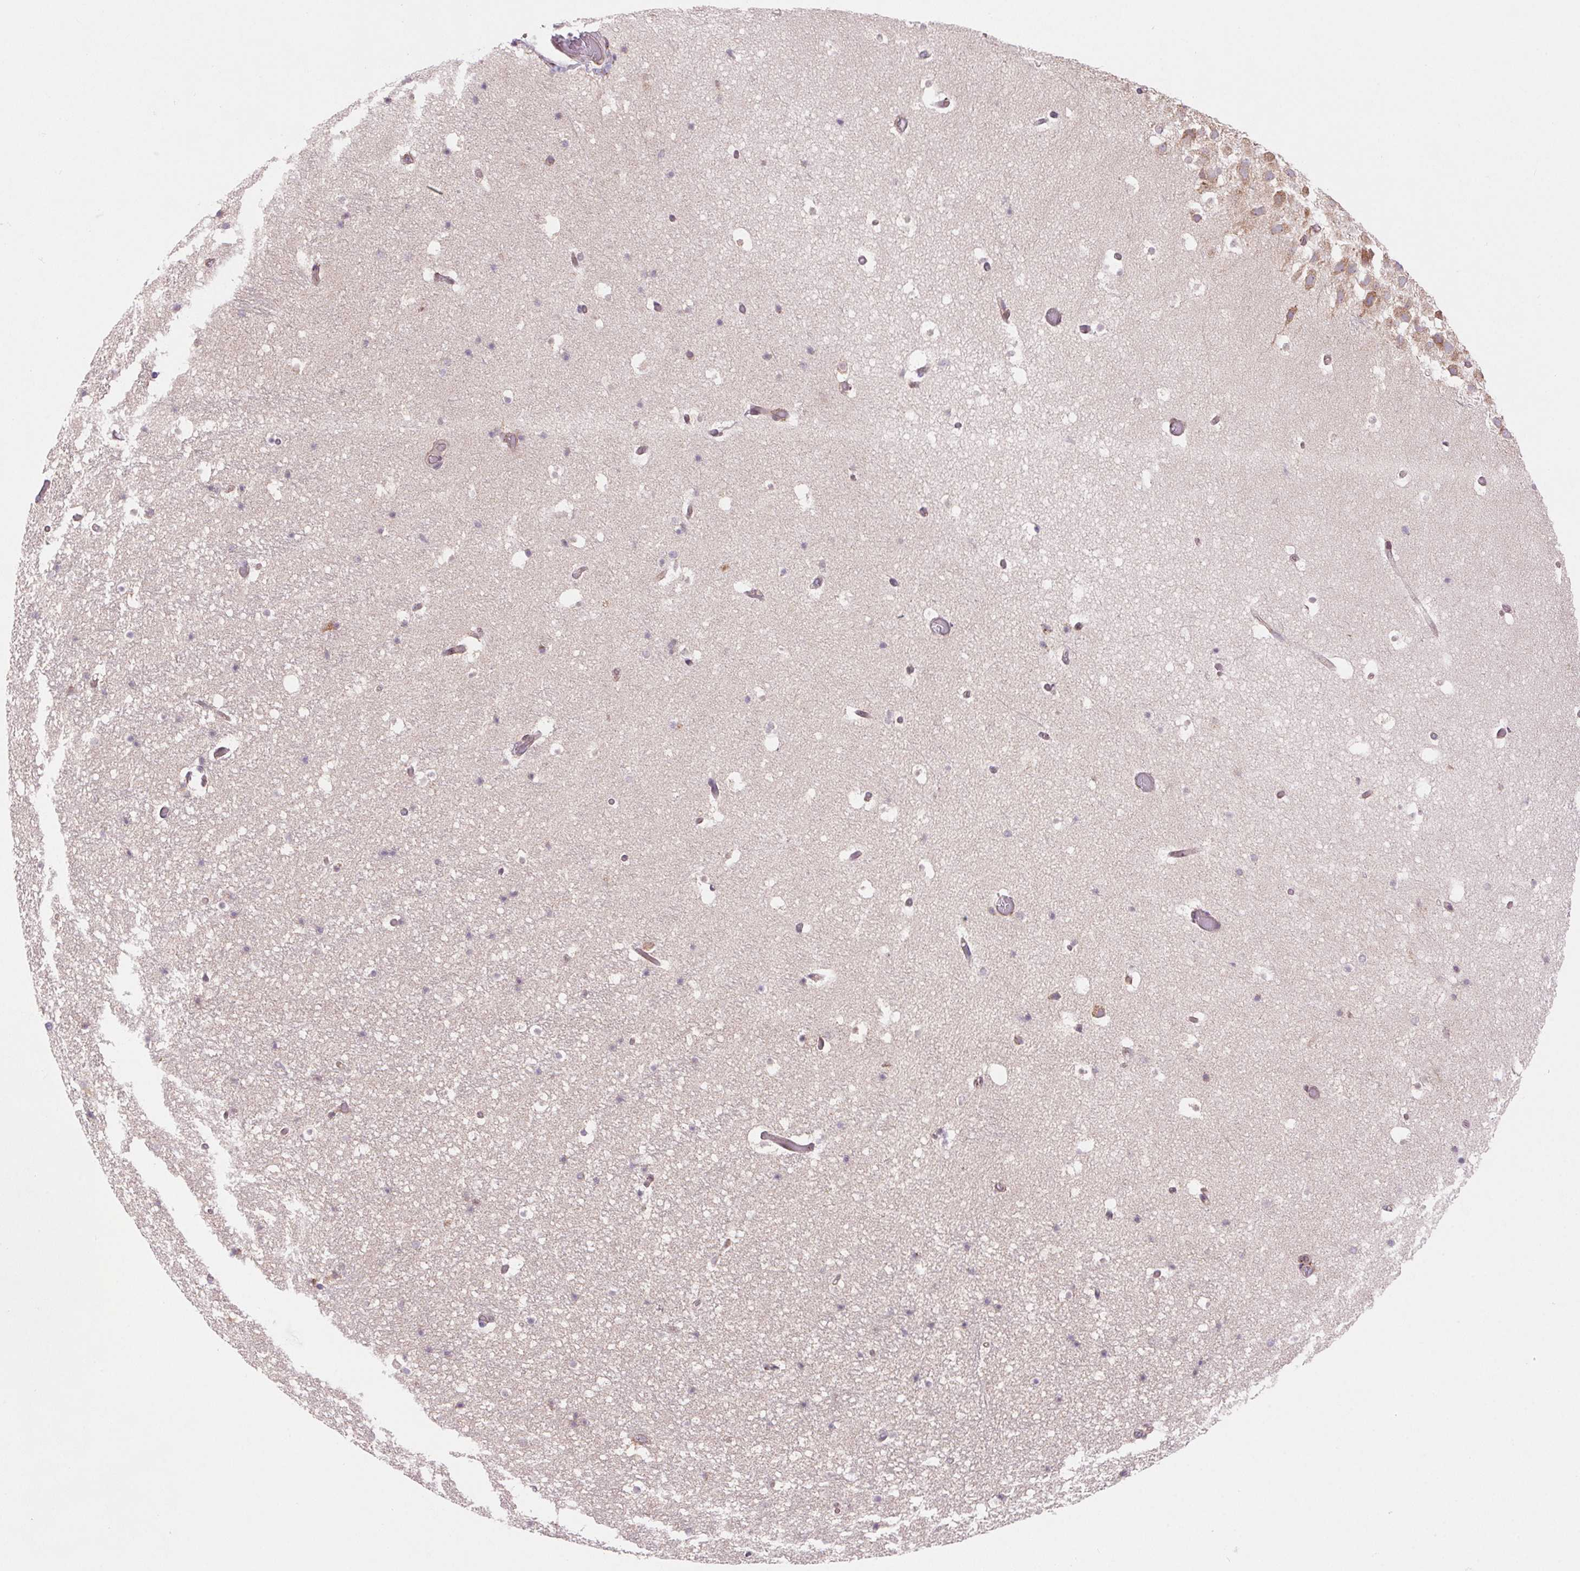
{"staining": {"intensity": "negative", "quantity": "none", "location": "none"}, "tissue": "hippocampus", "cell_type": "Glial cells", "image_type": "normal", "snomed": [{"axis": "morphology", "description": "Normal tissue, NOS"}, {"axis": "topography", "description": "Hippocampus"}], "caption": "Hippocampus was stained to show a protein in brown. There is no significant expression in glial cells. (Brightfield microscopy of DAB (3,3'-diaminobenzidine) immunohistochemistry at high magnification).", "gene": "KLHL20", "patient": {"sex": "male", "age": 26}}